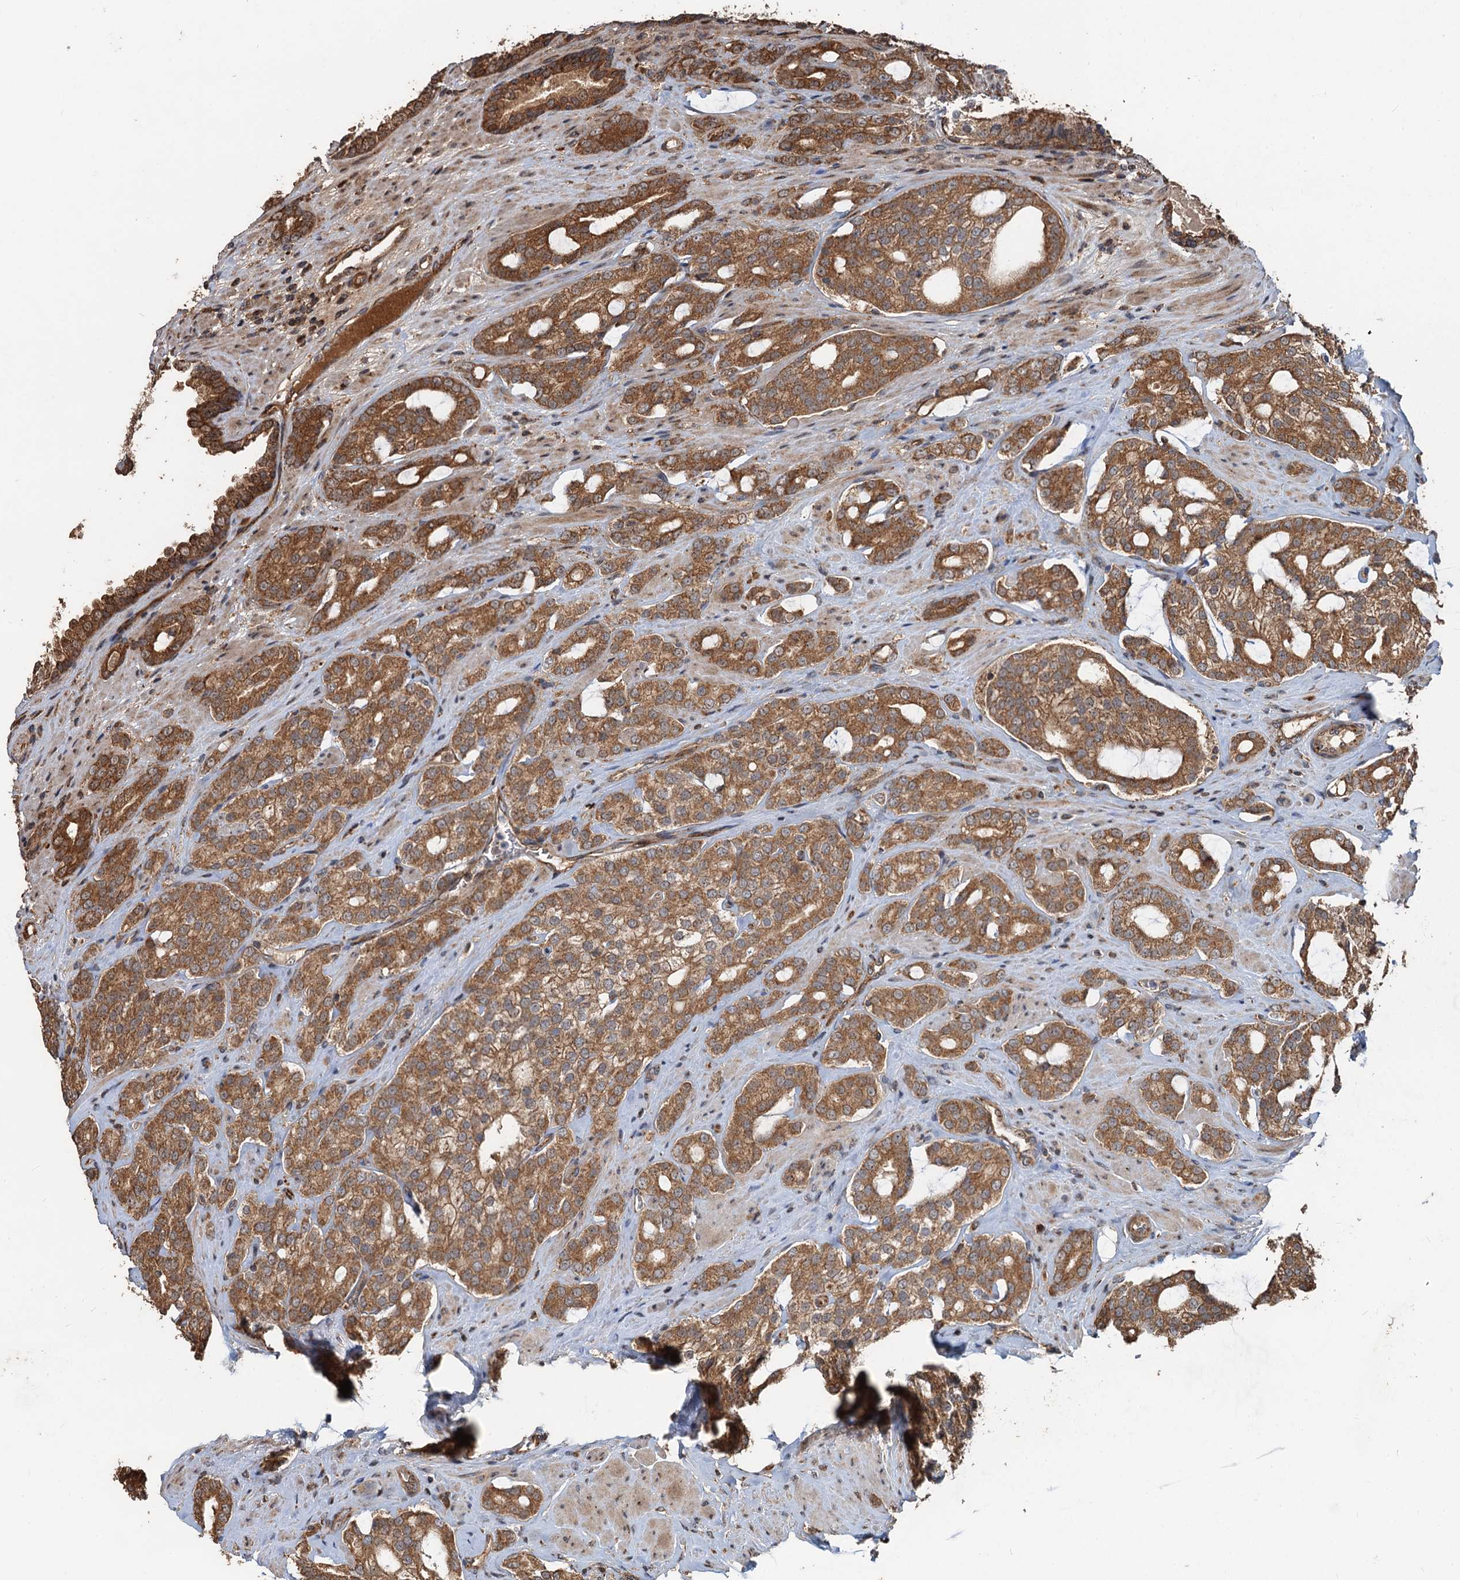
{"staining": {"intensity": "moderate", "quantity": ">75%", "location": "cytoplasmic/membranous"}, "tissue": "prostate cancer", "cell_type": "Tumor cells", "image_type": "cancer", "snomed": [{"axis": "morphology", "description": "Adenocarcinoma, High grade"}, {"axis": "topography", "description": "Prostate"}], "caption": "IHC of human high-grade adenocarcinoma (prostate) demonstrates medium levels of moderate cytoplasmic/membranous positivity in about >75% of tumor cells.", "gene": "DEXI", "patient": {"sex": "male", "age": 63}}